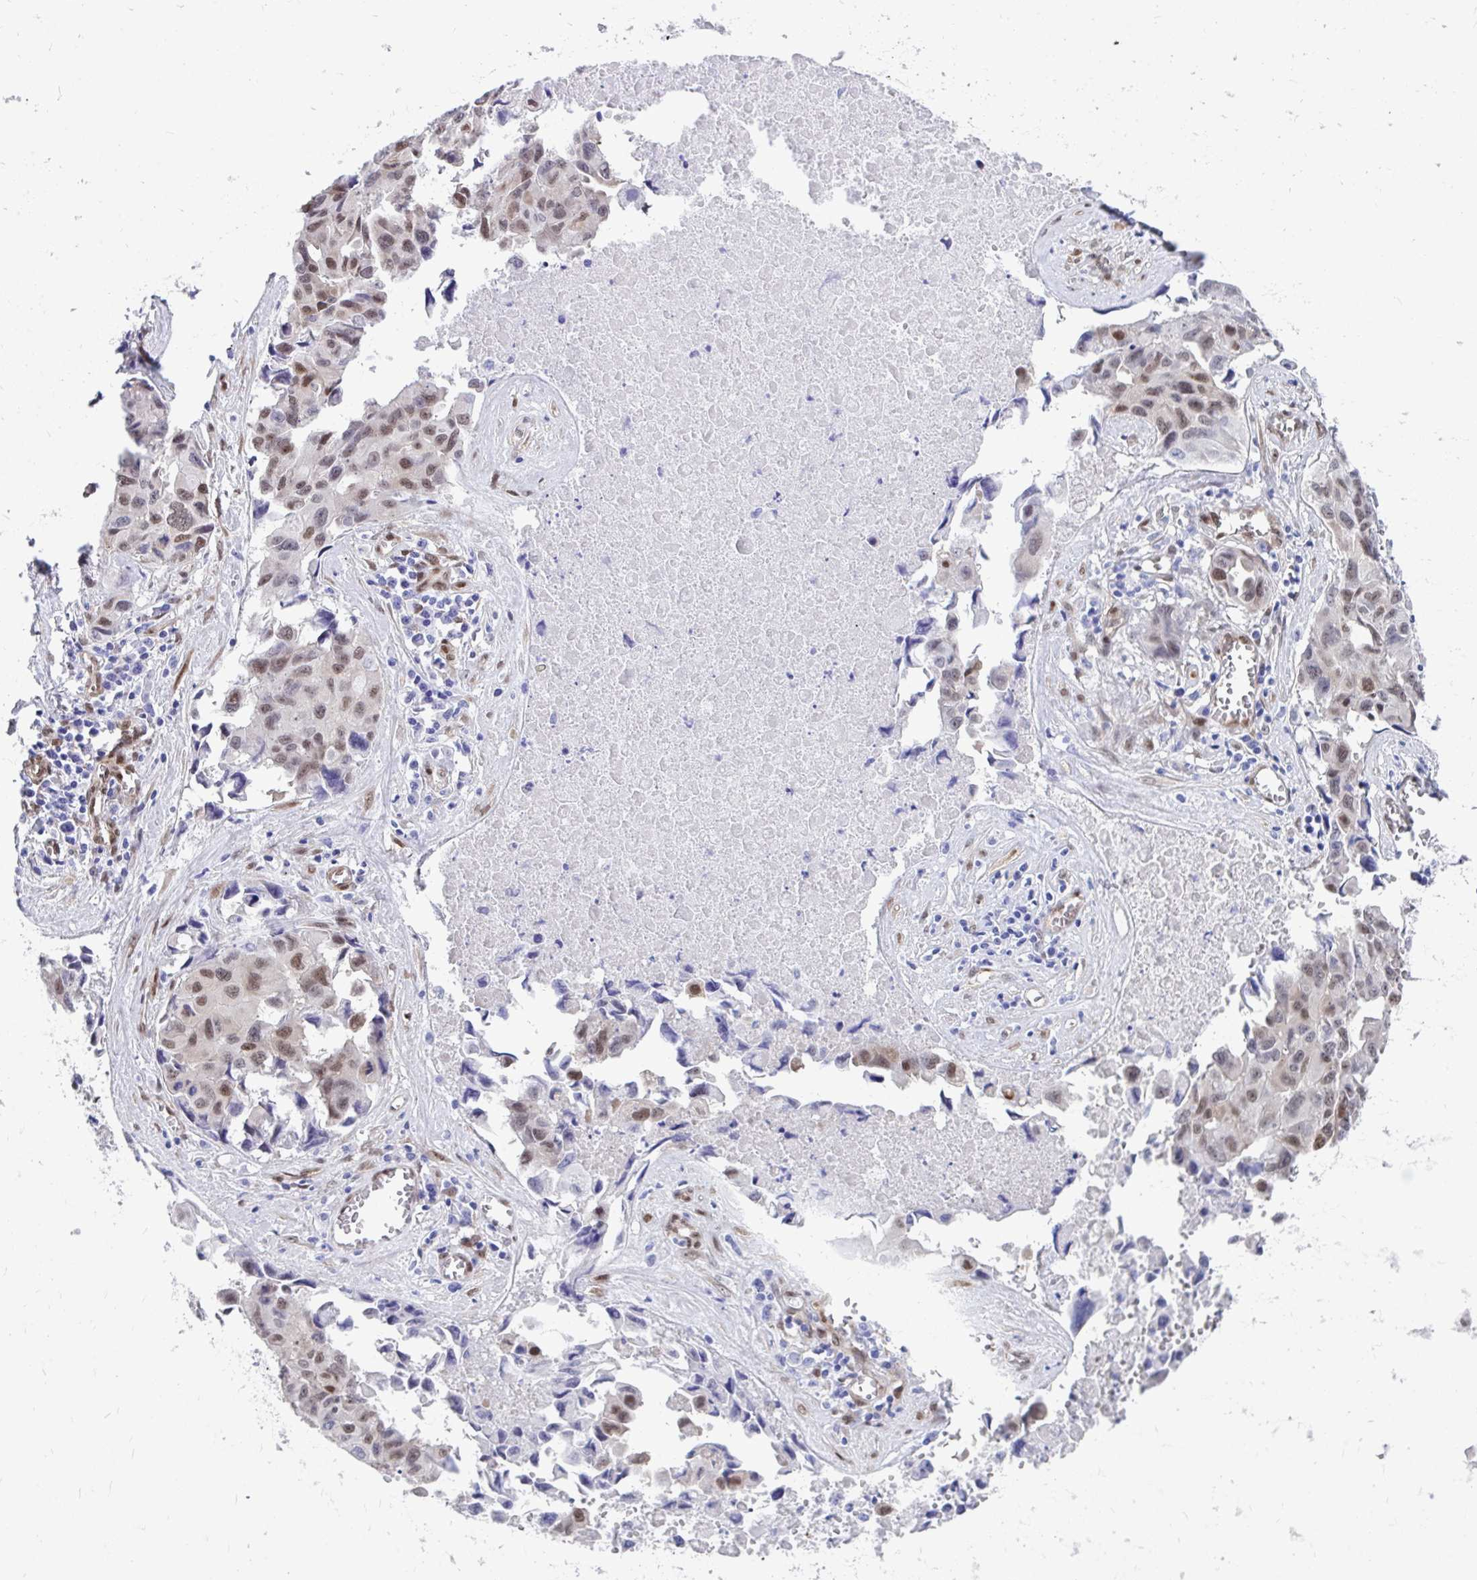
{"staining": {"intensity": "moderate", "quantity": "25%-75%", "location": "nuclear"}, "tissue": "lung cancer", "cell_type": "Tumor cells", "image_type": "cancer", "snomed": [{"axis": "morphology", "description": "Adenocarcinoma, NOS"}, {"axis": "topography", "description": "Lymph node"}, {"axis": "topography", "description": "Lung"}], "caption": "Adenocarcinoma (lung) stained with a brown dye demonstrates moderate nuclear positive positivity in about 25%-75% of tumor cells.", "gene": "RBPMS", "patient": {"sex": "male", "age": 64}}